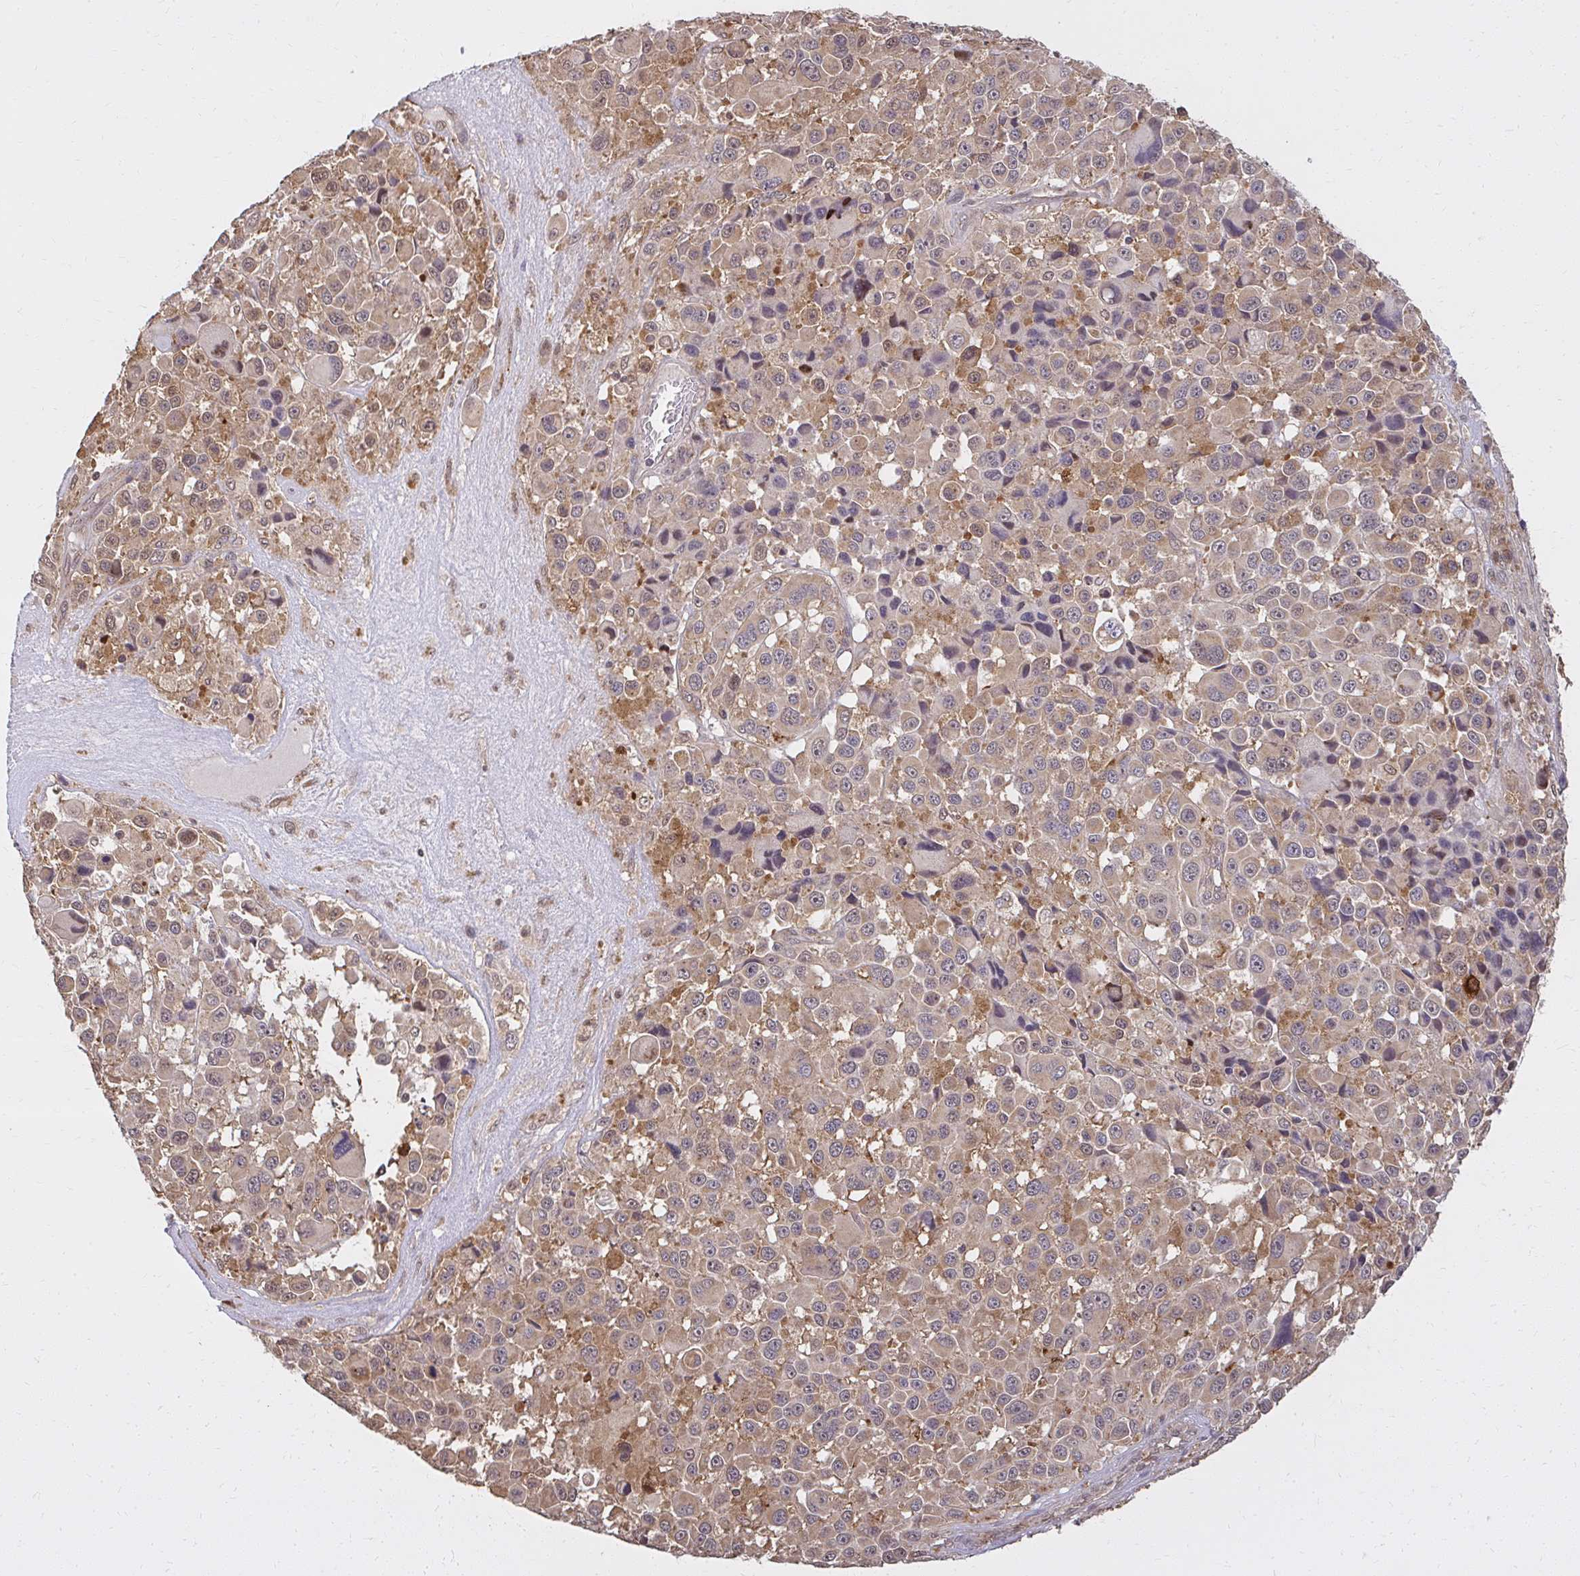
{"staining": {"intensity": "moderate", "quantity": ">75%", "location": "cytoplasmic/membranous,nuclear"}, "tissue": "melanoma", "cell_type": "Tumor cells", "image_type": "cancer", "snomed": [{"axis": "morphology", "description": "Malignant melanoma, Metastatic site"}, {"axis": "topography", "description": "Lymph node"}], "caption": "Immunohistochemical staining of melanoma exhibits medium levels of moderate cytoplasmic/membranous and nuclear protein staining in about >75% of tumor cells. The staining was performed using DAB (3,3'-diaminobenzidine) to visualize the protein expression in brown, while the nuclei were stained in blue with hematoxylin (Magnification: 20x).", "gene": "LARS2", "patient": {"sex": "female", "age": 65}}